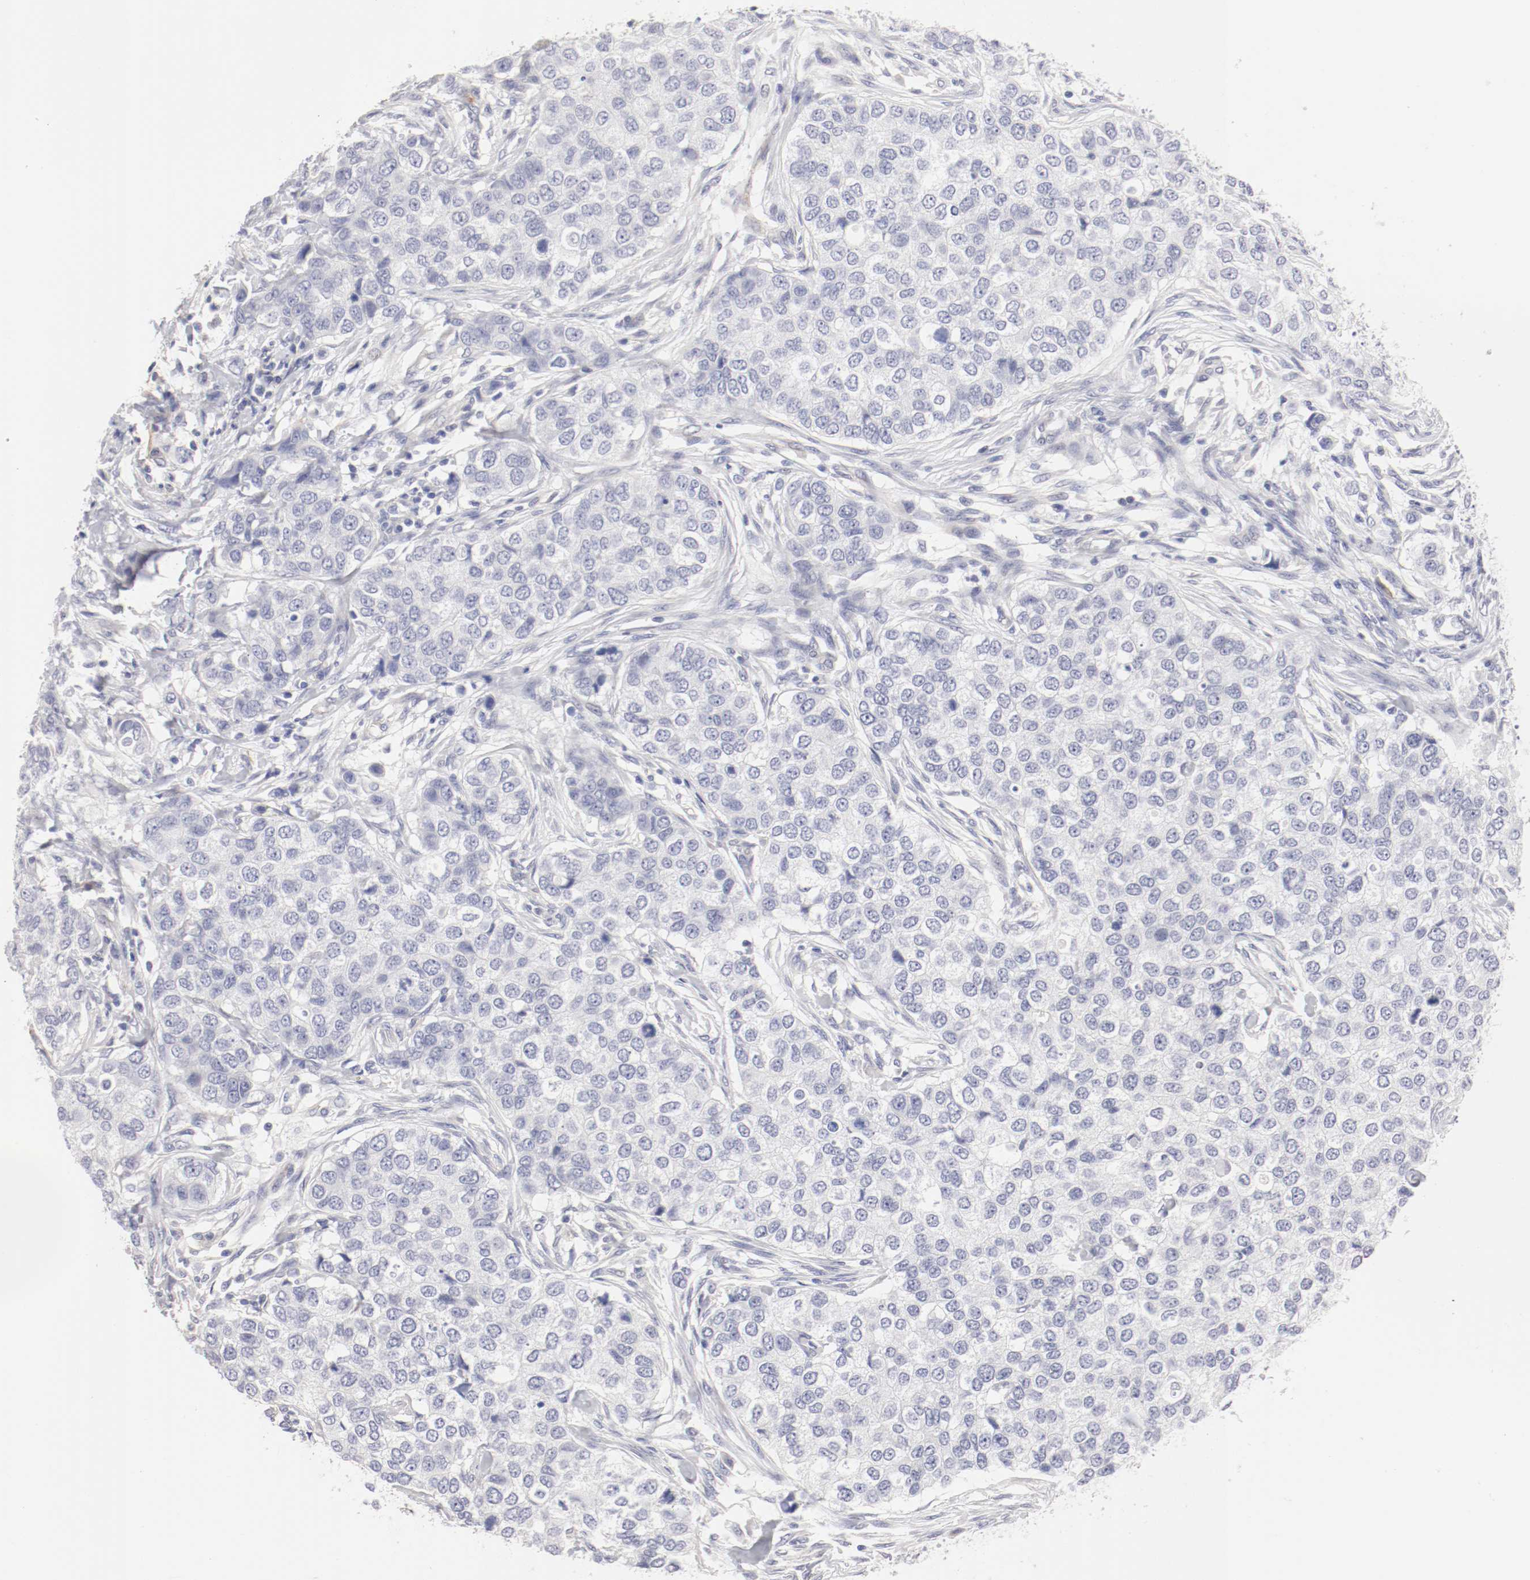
{"staining": {"intensity": "negative", "quantity": "none", "location": "none"}, "tissue": "breast cancer", "cell_type": "Tumor cells", "image_type": "cancer", "snomed": [{"axis": "morphology", "description": "Normal tissue, NOS"}, {"axis": "morphology", "description": "Duct carcinoma"}, {"axis": "topography", "description": "Breast"}], "caption": "Immunohistochemistry of human breast cancer shows no staining in tumor cells.", "gene": "LAX1", "patient": {"sex": "female", "age": 49}}